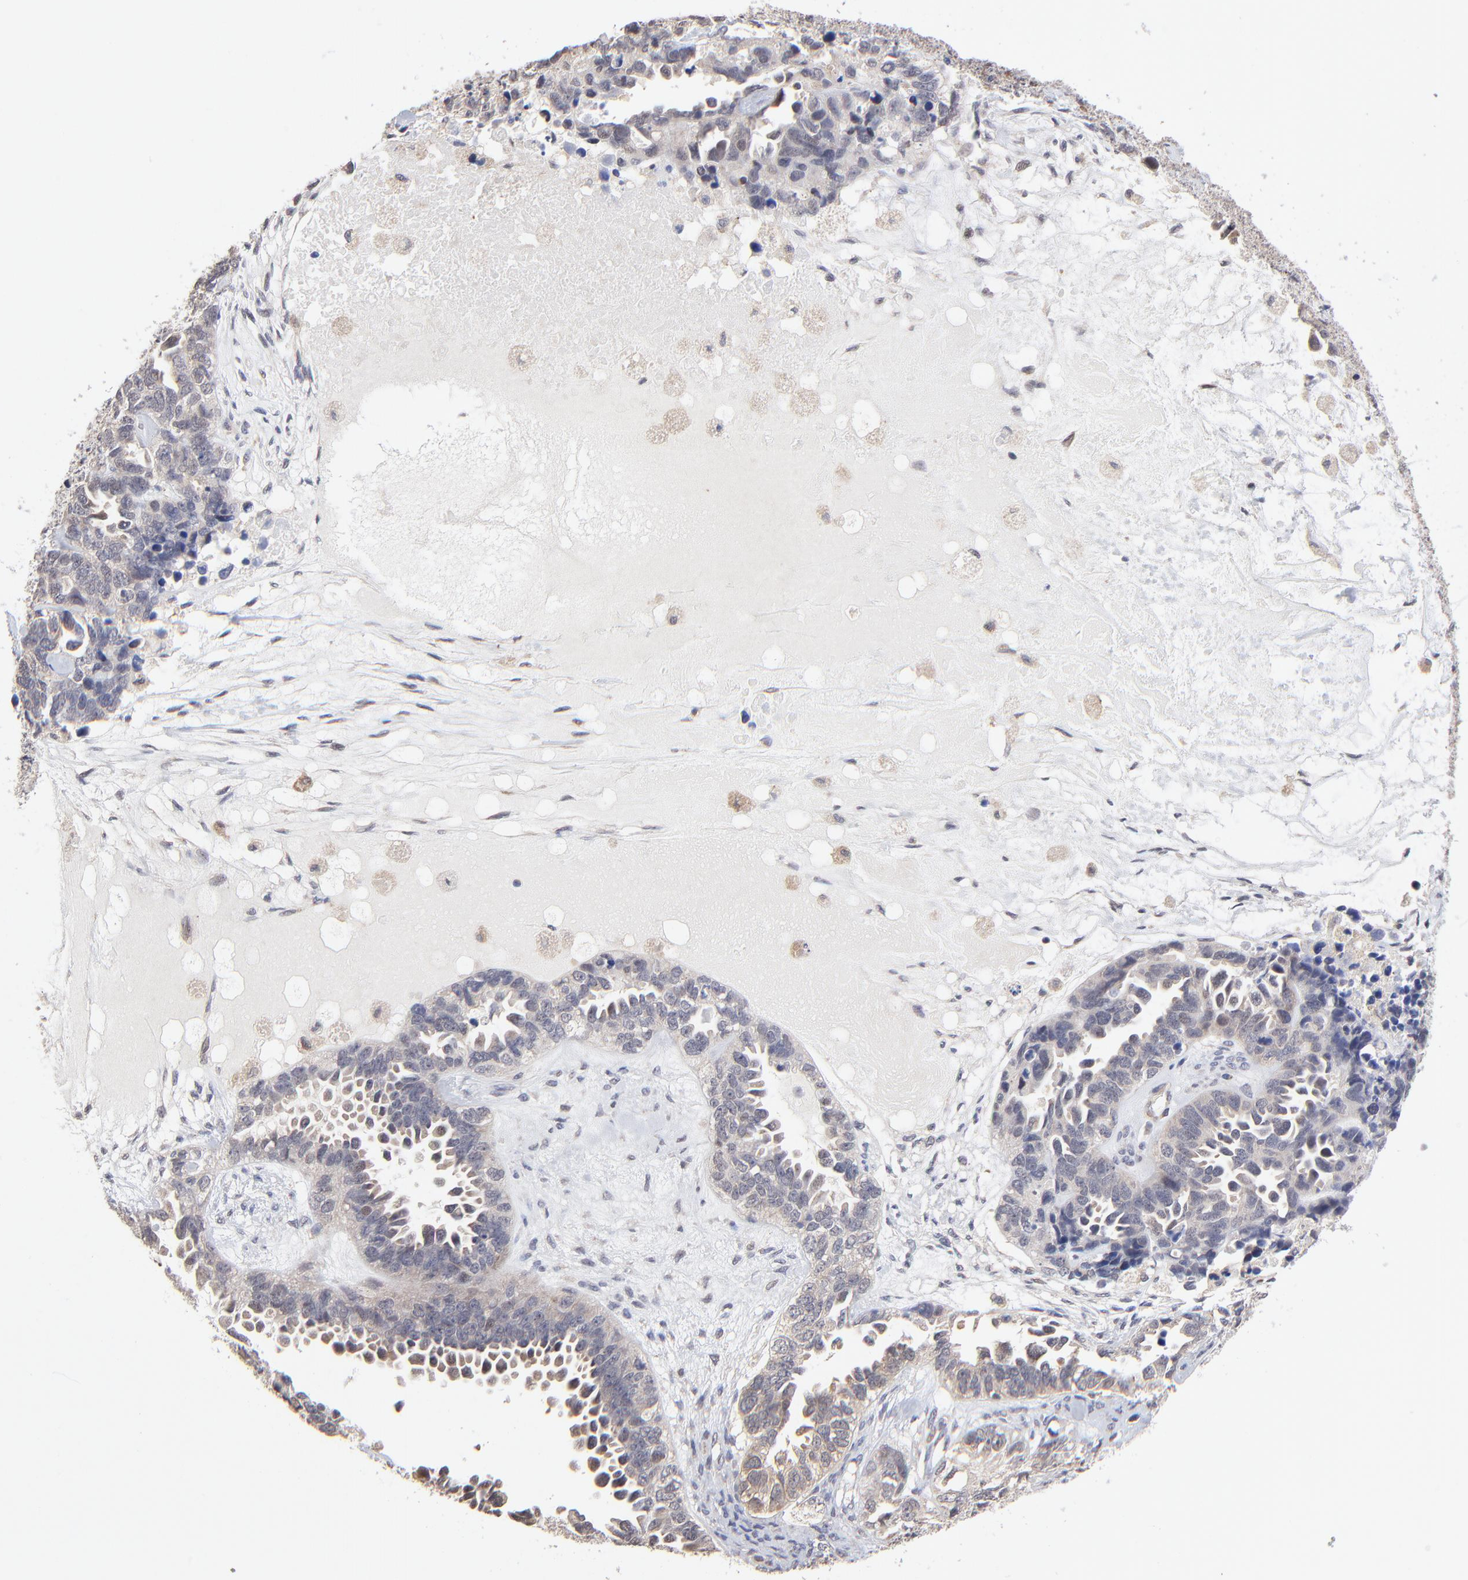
{"staining": {"intensity": "weak", "quantity": "25%-75%", "location": "cytoplasmic/membranous"}, "tissue": "ovarian cancer", "cell_type": "Tumor cells", "image_type": "cancer", "snomed": [{"axis": "morphology", "description": "Cystadenocarcinoma, serous, NOS"}, {"axis": "topography", "description": "Ovary"}], "caption": "Ovarian cancer stained with IHC shows weak cytoplasmic/membranous positivity in approximately 25%-75% of tumor cells. The staining is performed using DAB brown chromogen to label protein expression. The nuclei are counter-stained blue using hematoxylin.", "gene": "PDE4B", "patient": {"sex": "female", "age": 82}}